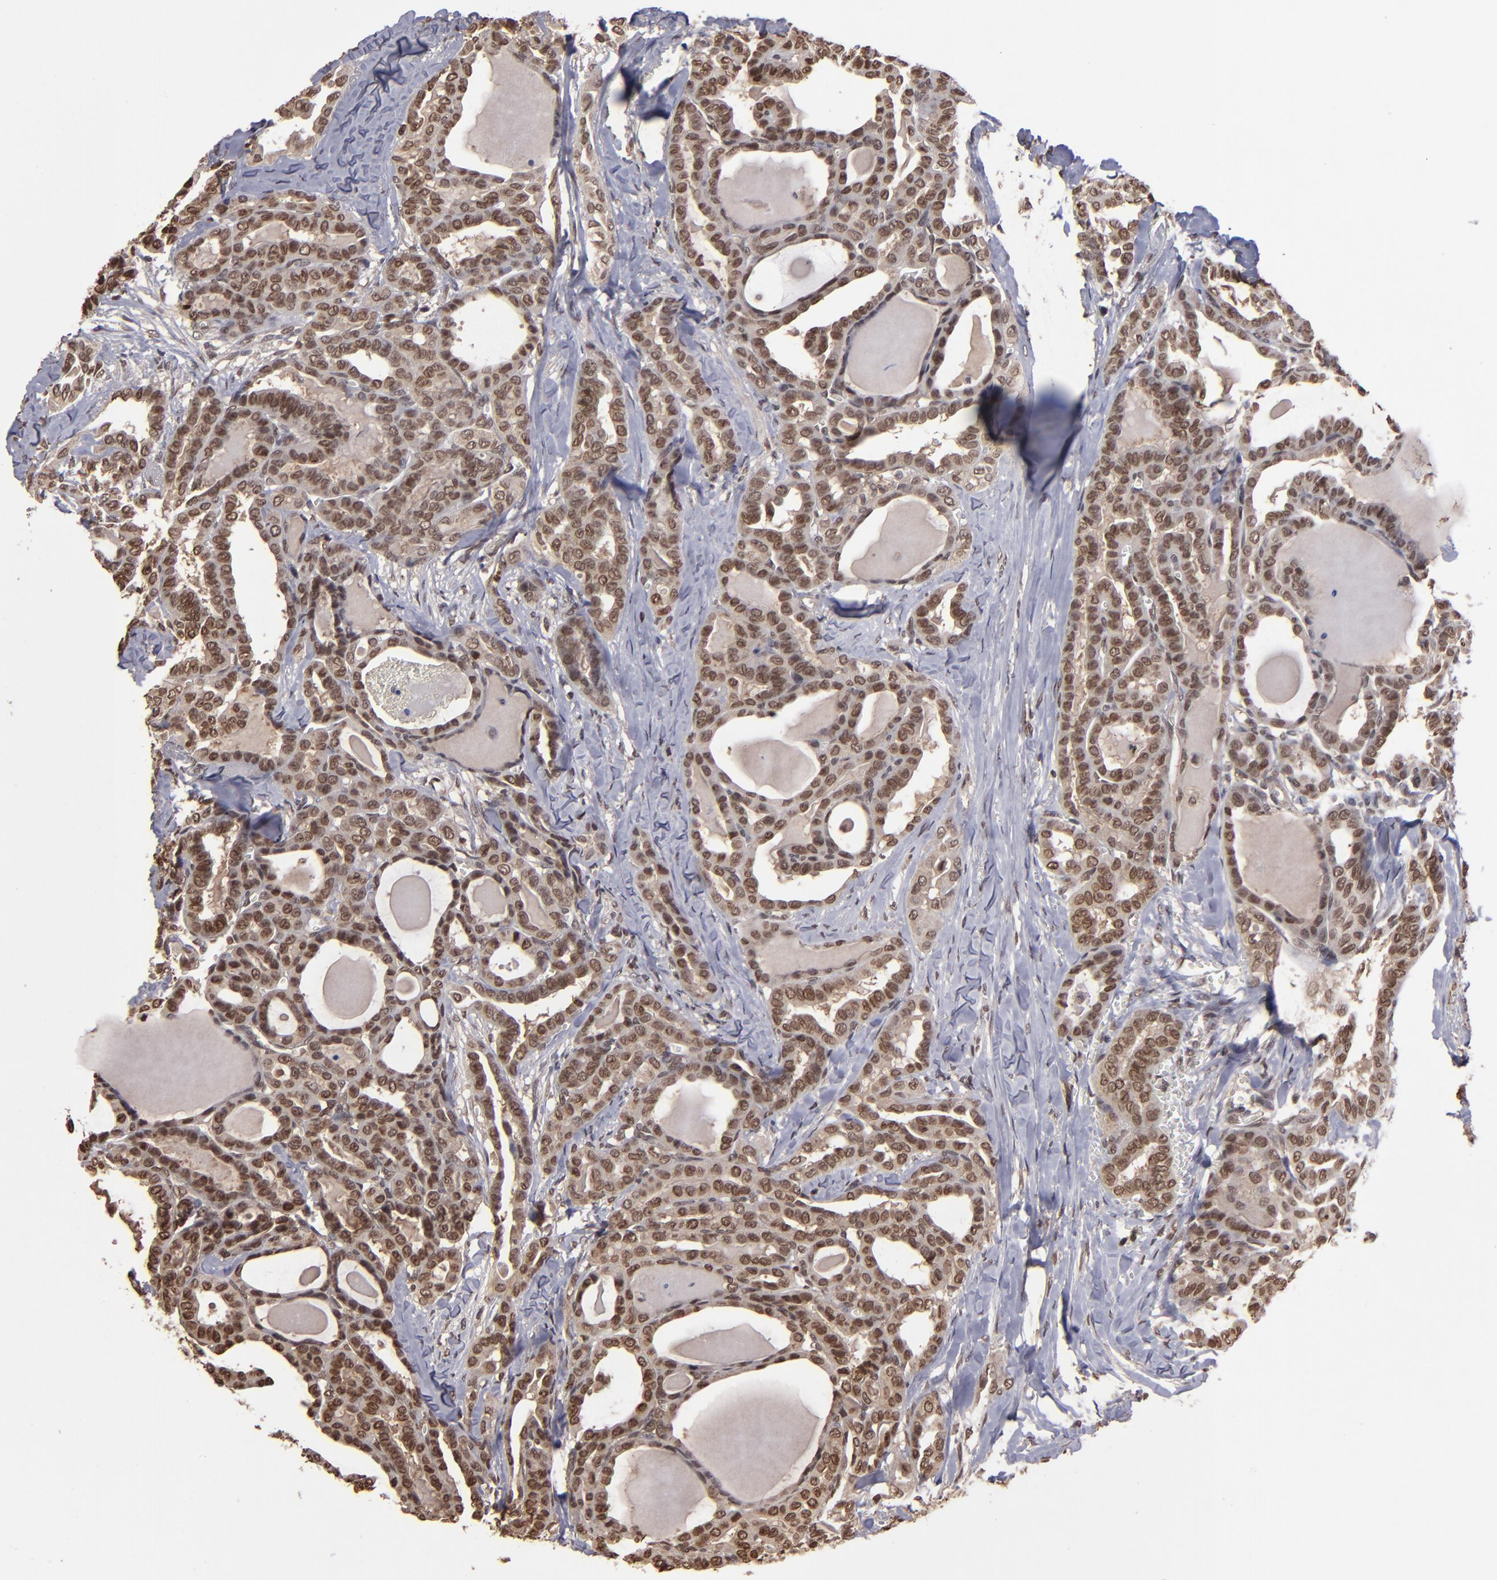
{"staining": {"intensity": "moderate", "quantity": ">75%", "location": "nuclear"}, "tissue": "thyroid cancer", "cell_type": "Tumor cells", "image_type": "cancer", "snomed": [{"axis": "morphology", "description": "Carcinoma, NOS"}, {"axis": "topography", "description": "Thyroid gland"}], "caption": "Carcinoma (thyroid) stained with IHC exhibits moderate nuclear expression in about >75% of tumor cells. The protein of interest is stained brown, and the nuclei are stained in blue (DAB (3,3'-diaminobenzidine) IHC with brightfield microscopy, high magnification).", "gene": "AKT1", "patient": {"sex": "female", "age": 91}}